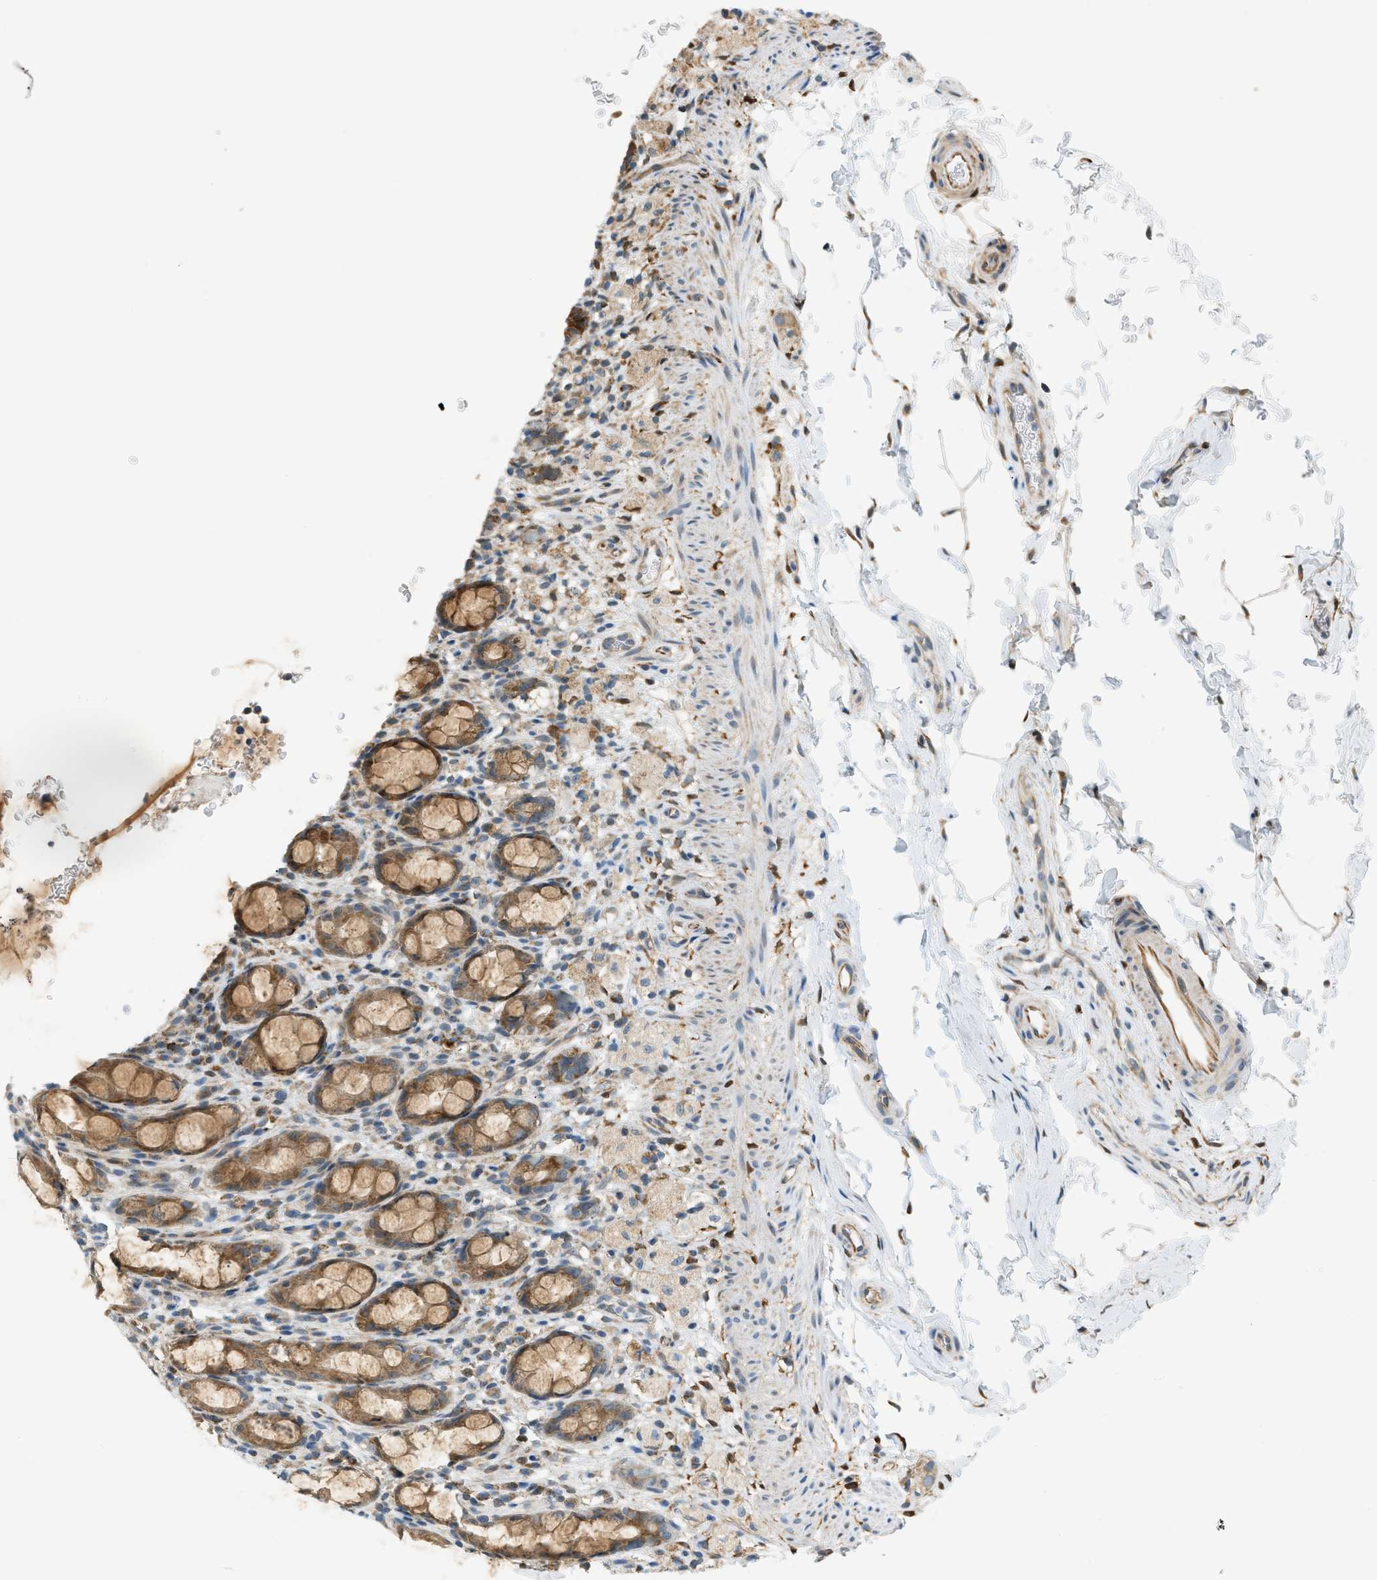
{"staining": {"intensity": "moderate", "quantity": ">75%", "location": "cytoplasmic/membranous"}, "tissue": "rectum", "cell_type": "Glandular cells", "image_type": "normal", "snomed": [{"axis": "morphology", "description": "Normal tissue, NOS"}, {"axis": "topography", "description": "Rectum"}], "caption": "IHC of unremarkable rectum displays medium levels of moderate cytoplasmic/membranous expression in approximately >75% of glandular cells. The staining is performed using DAB brown chromogen to label protein expression. The nuclei are counter-stained blue using hematoxylin.", "gene": "PIGG", "patient": {"sex": "male", "age": 44}}